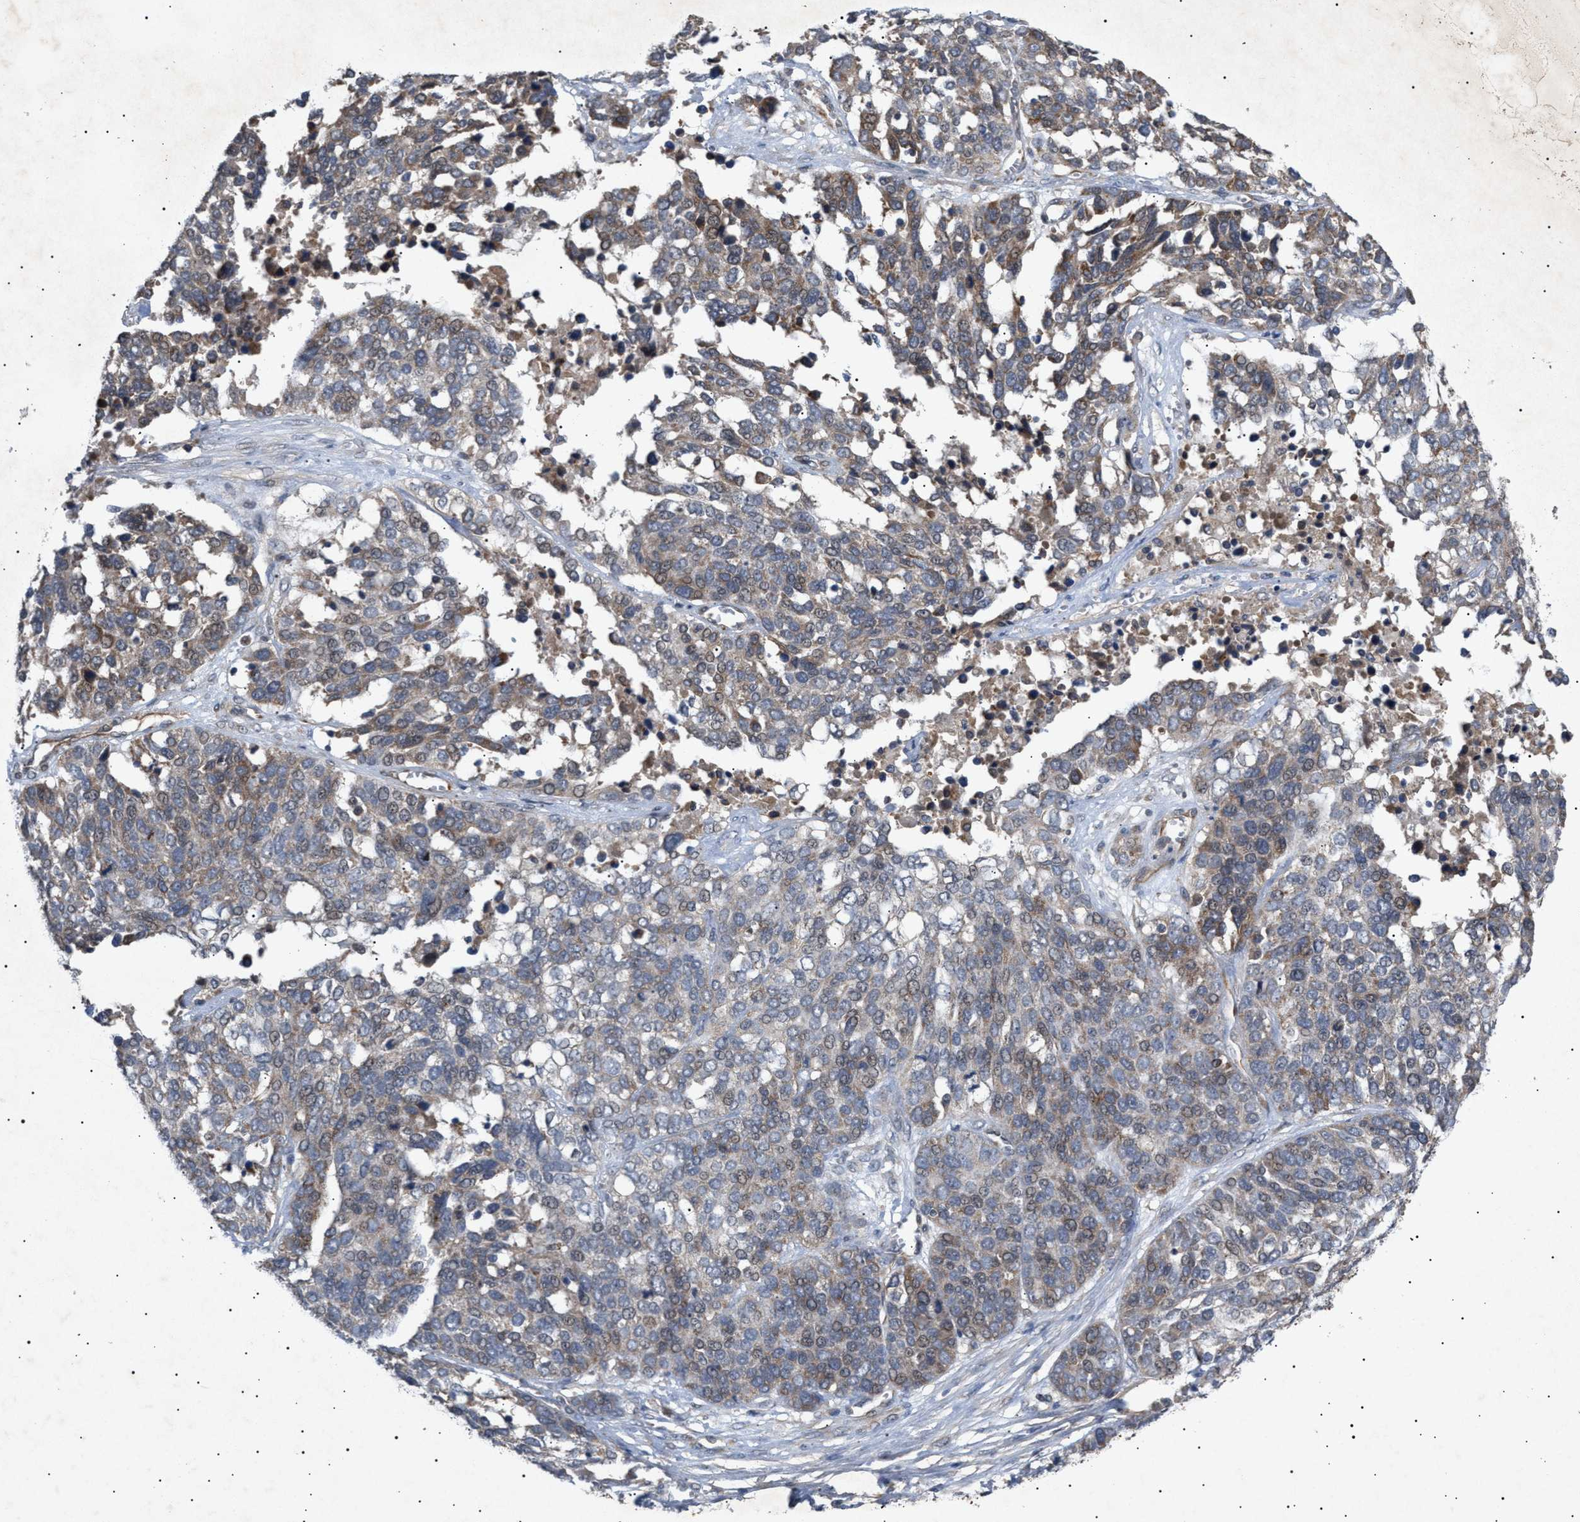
{"staining": {"intensity": "weak", "quantity": "25%-75%", "location": "cytoplasmic/membranous"}, "tissue": "ovarian cancer", "cell_type": "Tumor cells", "image_type": "cancer", "snomed": [{"axis": "morphology", "description": "Cystadenocarcinoma, serous, NOS"}, {"axis": "topography", "description": "Ovary"}], "caption": "A high-resolution histopathology image shows immunohistochemistry staining of ovarian serous cystadenocarcinoma, which reveals weak cytoplasmic/membranous positivity in approximately 25%-75% of tumor cells.", "gene": "SIRT5", "patient": {"sex": "female", "age": 44}}